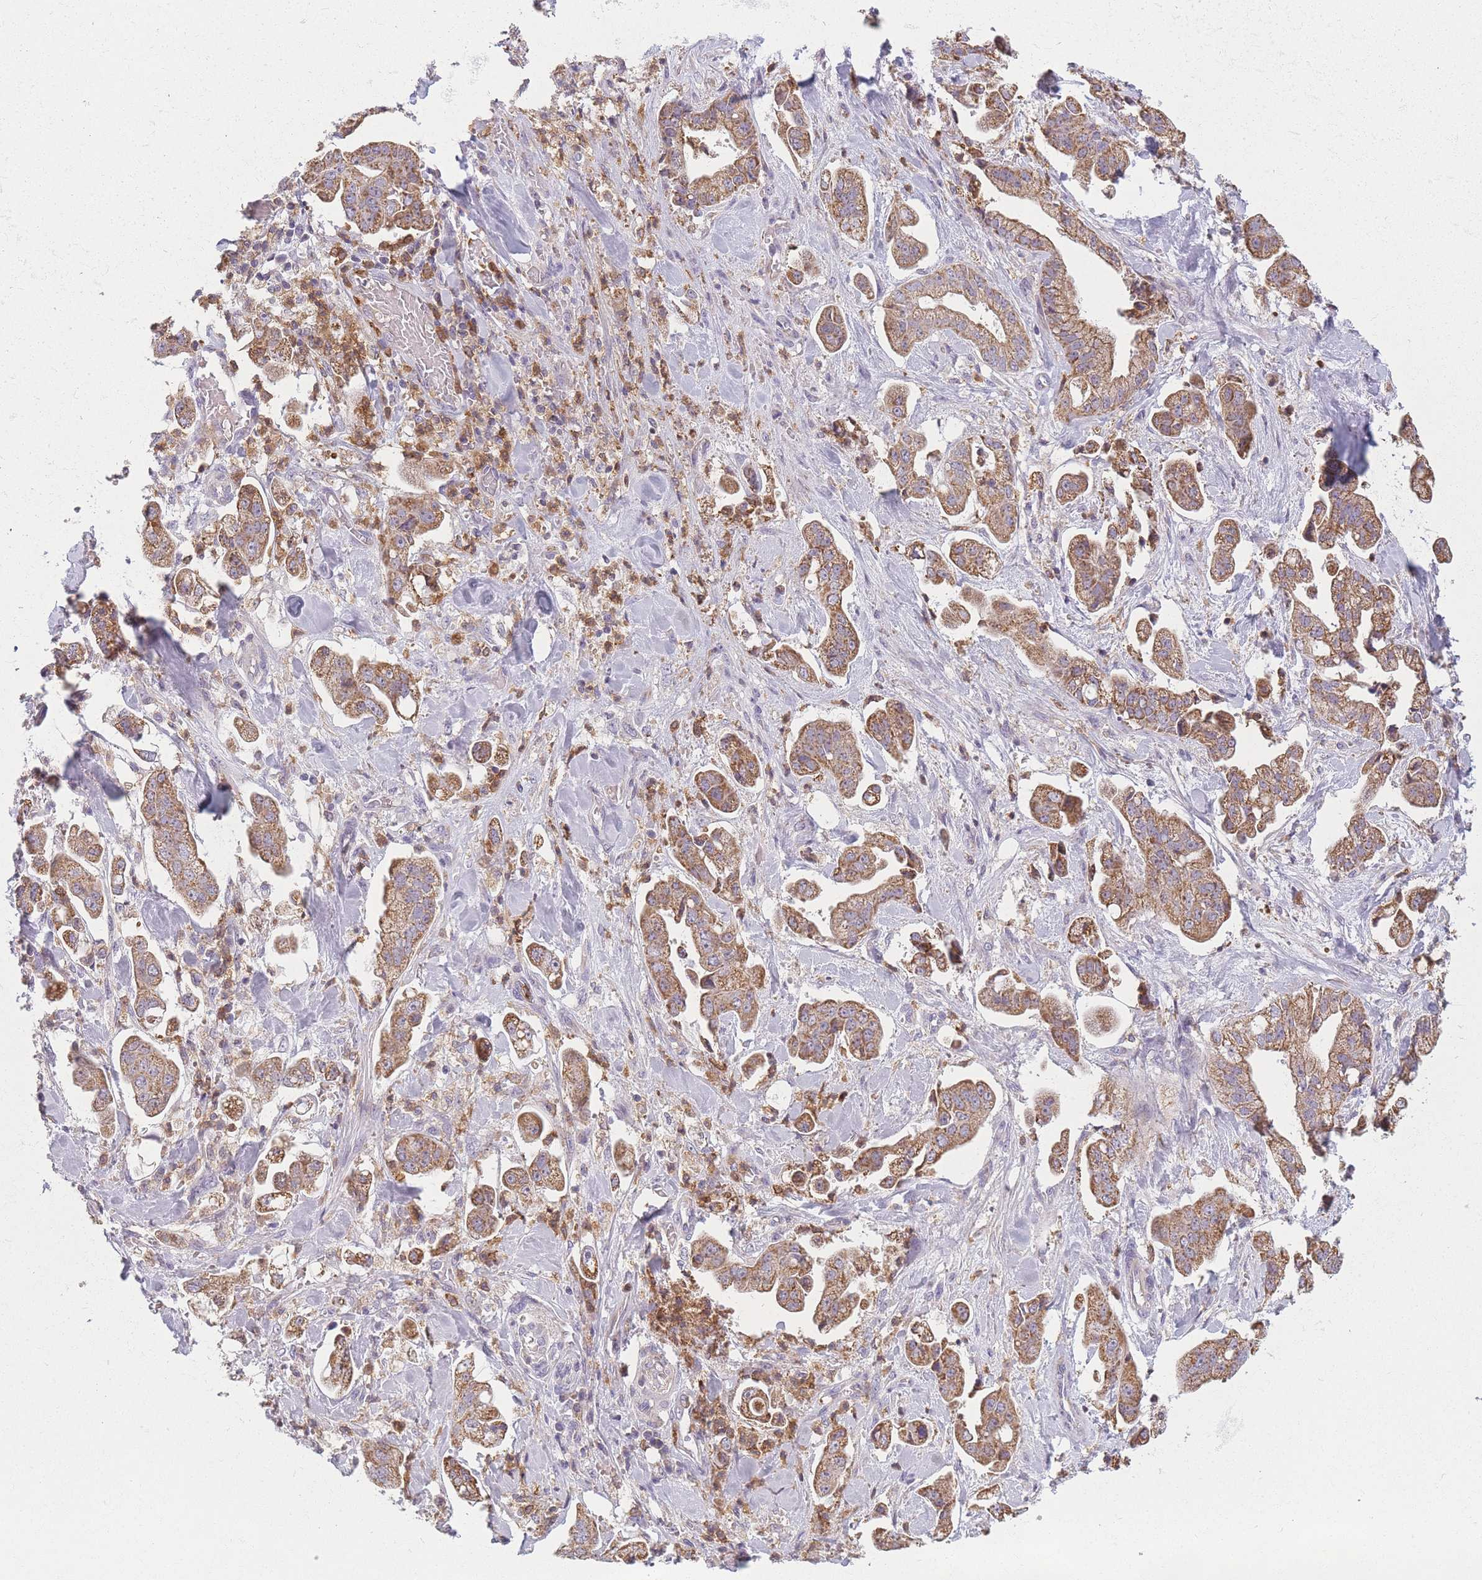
{"staining": {"intensity": "moderate", "quantity": ">75%", "location": "cytoplasmic/membranous"}, "tissue": "stomach cancer", "cell_type": "Tumor cells", "image_type": "cancer", "snomed": [{"axis": "morphology", "description": "Adenocarcinoma, NOS"}, {"axis": "topography", "description": "Stomach"}], "caption": "This is a photomicrograph of immunohistochemistry staining of stomach cancer (adenocarcinoma), which shows moderate staining in the cytoplasmic/membranous of tumor cells.", "gene": "PRAM1", "patient": {"sex": "male", "age": 62}}